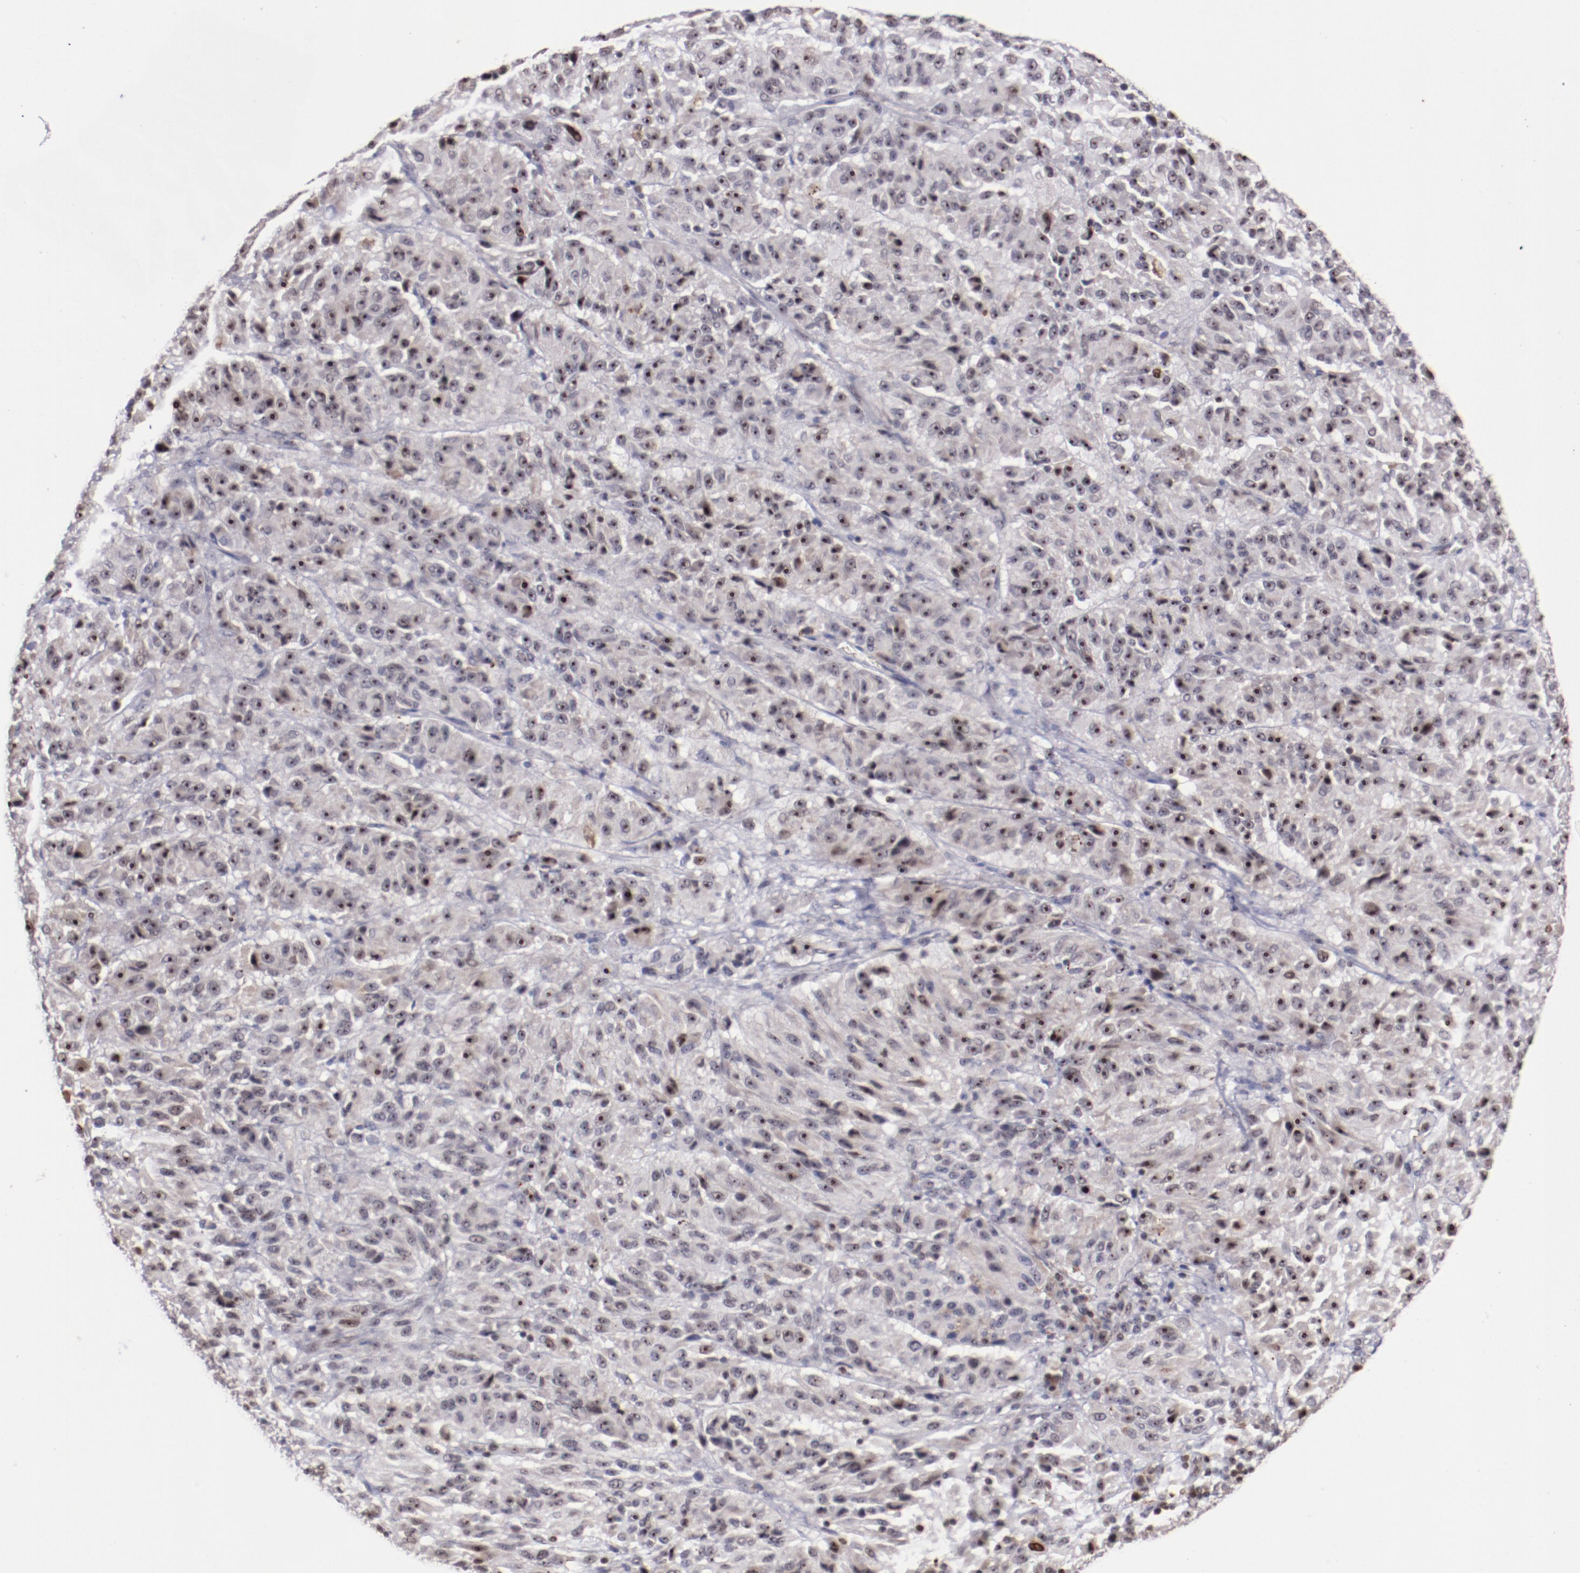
{"staining": {"intensity": "moderate", "quantity": "<25%", "location": "cytoplasmic/membranous,nuclear"}, "tissue": "melanoma", "cell_type": "Tumor cells", "image_type": "cancer", "snomed": [{"axis": "morphology", "description": "Malignant melanoma, Metastatic site"}, {"axis": "topography", "description": "Lung"}], "caption": "Melanoma stained with DAB immunohistochemistry exhibits low levels of moderate cytoplasmic/membranous and nuclear staining in about <25% of tumor cells. Immunohistochemistry stains the protein of interest in brown and the nuclei are stained blue.", "gene": "DDX24", "patient": {"sex": "male", "age": 64}}